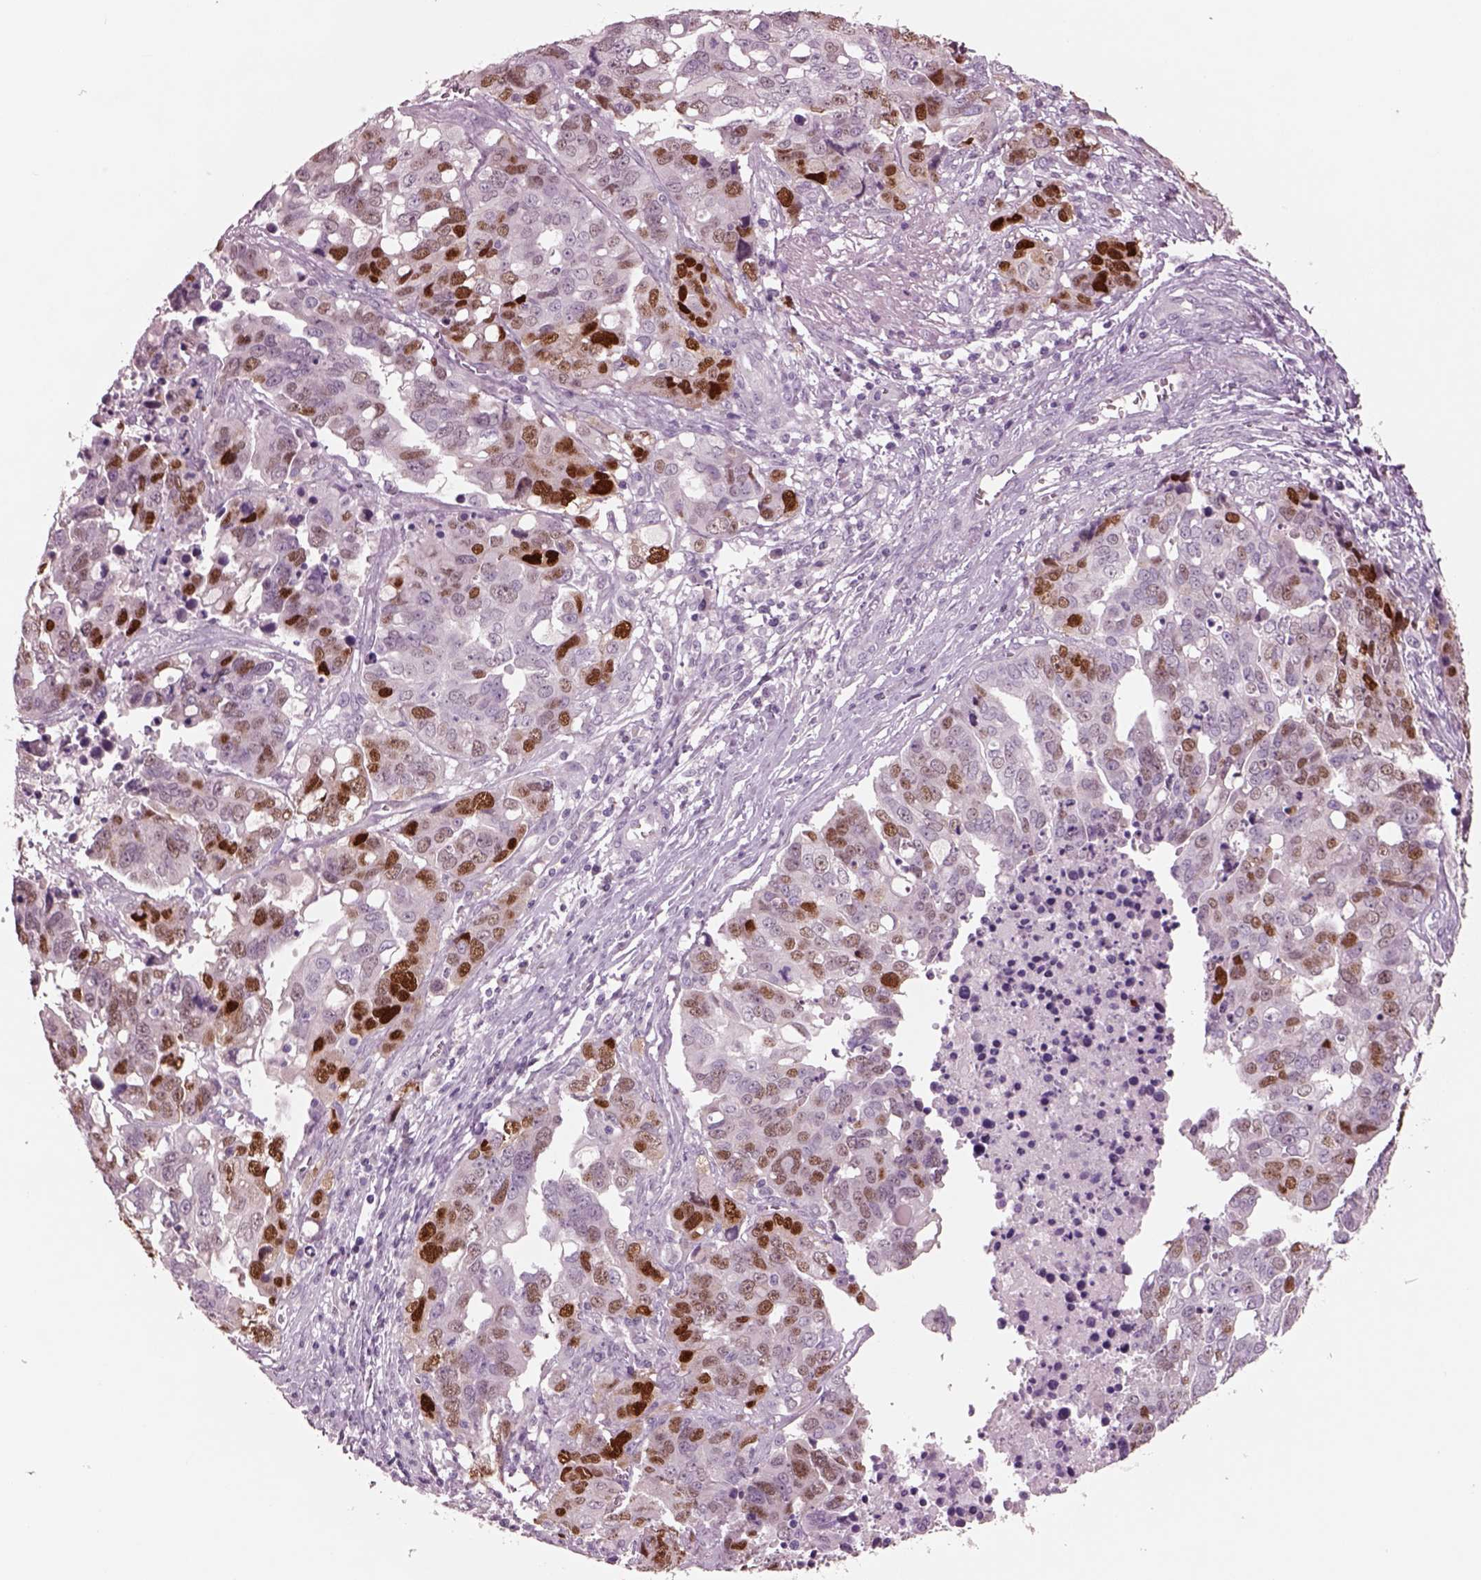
{"staining": {"intensity": "strong", "quantity": "25%-75%", "location": "nuclear"}, "tissue": "ovarian cancer", "cell_type": "Tumor cells", "image_type": "cancer", "snomed": [{"axis": "morphology", "description": "Carcinoma, endometroid"}, {"axis": "topography", "description": "Ovary"}], "caption": "This is a histology image of IHC staining of endometroid carcinoma (ovarian), which shows strong staining in the nuclear of tumor cells.", "gene": "SOX9", "patient": {"sex": "female", "age": 78}}